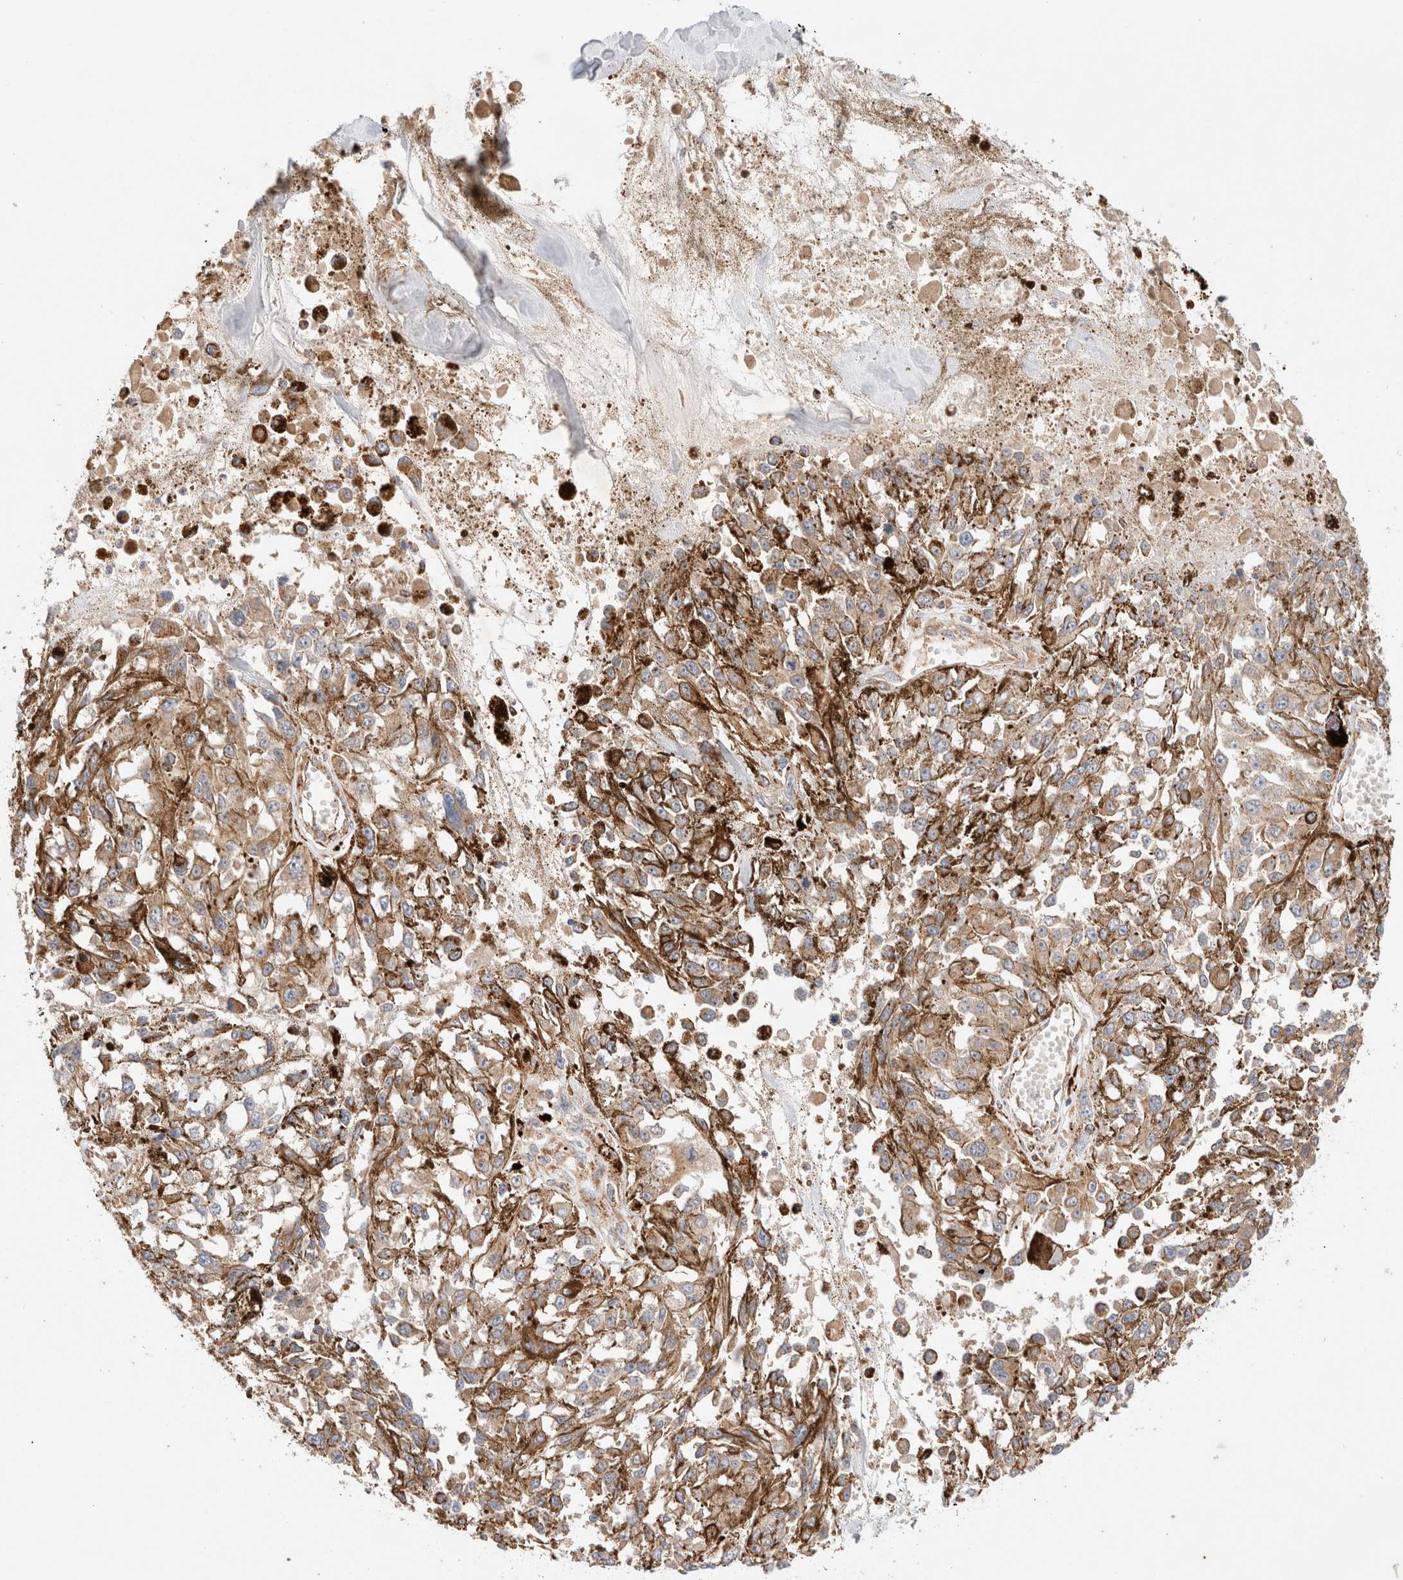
{"staining": {"intensity": "weak", "quantity": ">75%", "location": "cytoplasmic/membranous"}, "tissue": "melanoma", "cell_type": "Tumor cells", "image_type": "cancer", "snomed": [{"axis": "morphology", "description": "Malignant melanoma, Metastatic site"}, {"axis": "topography", "description": "Lymph node"}], "caption": "There is low levels of weak cytoplasmic/membranous staining in tumor cells of malignant melanoma (metastatic site), as demonstrated by immunohistochemical staining (brown color).", "gene": "RABEPK", "patient": {"sex": "male", "age": 59}}